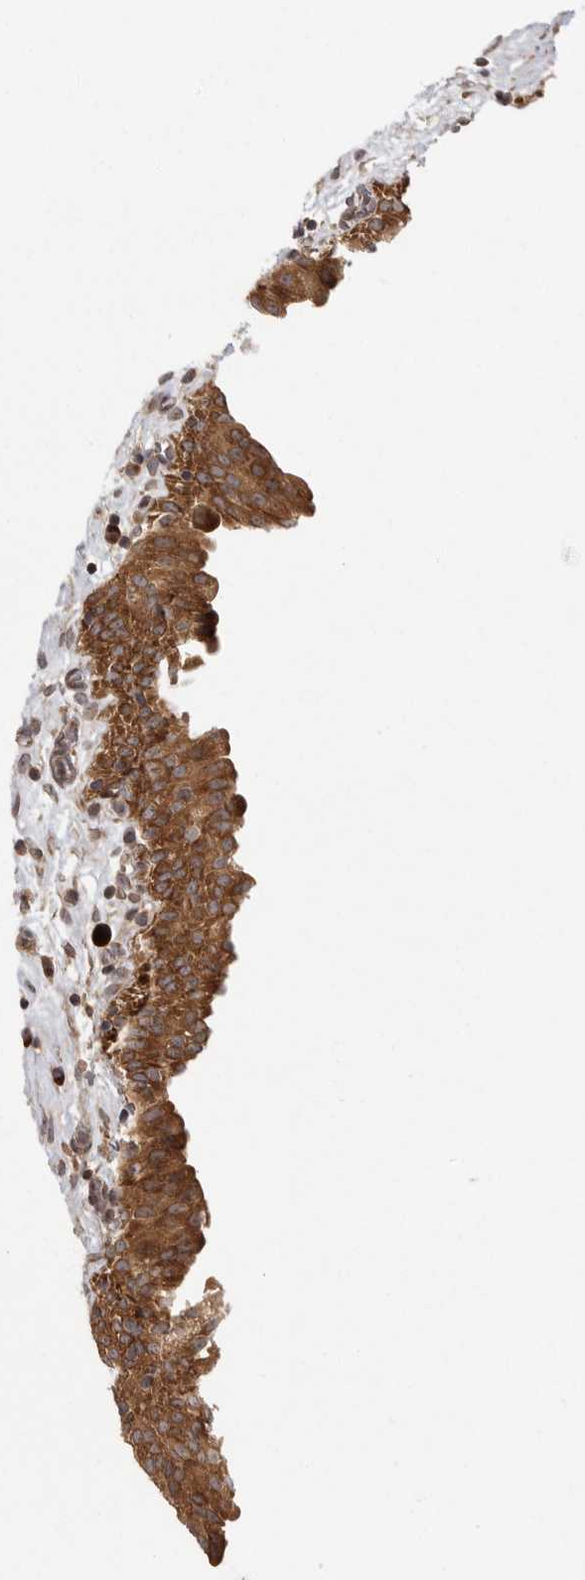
{"staining": {"intensity": "strong", "quantity": ">75%", "location": "cytoplasmic/membranous"}, "tissue": "urinary bladder", "cell_type": "Urothelial cells", "image_type": "normal", "snomed": [{"axis": "morphology", "description": "Normal tissue, NOS"}, {"axis": "topography", "description": "Urinary bladder"}], "caption": "This photomicrograph shows immunohistochemistry (IHC) staining of normal human urinary bladder, with high strong cytoplasmic/membranous expression in approximately >75% of urothelial cells.", "gene": "OXR1", "patient": {"sex": "male", "age": 82}}